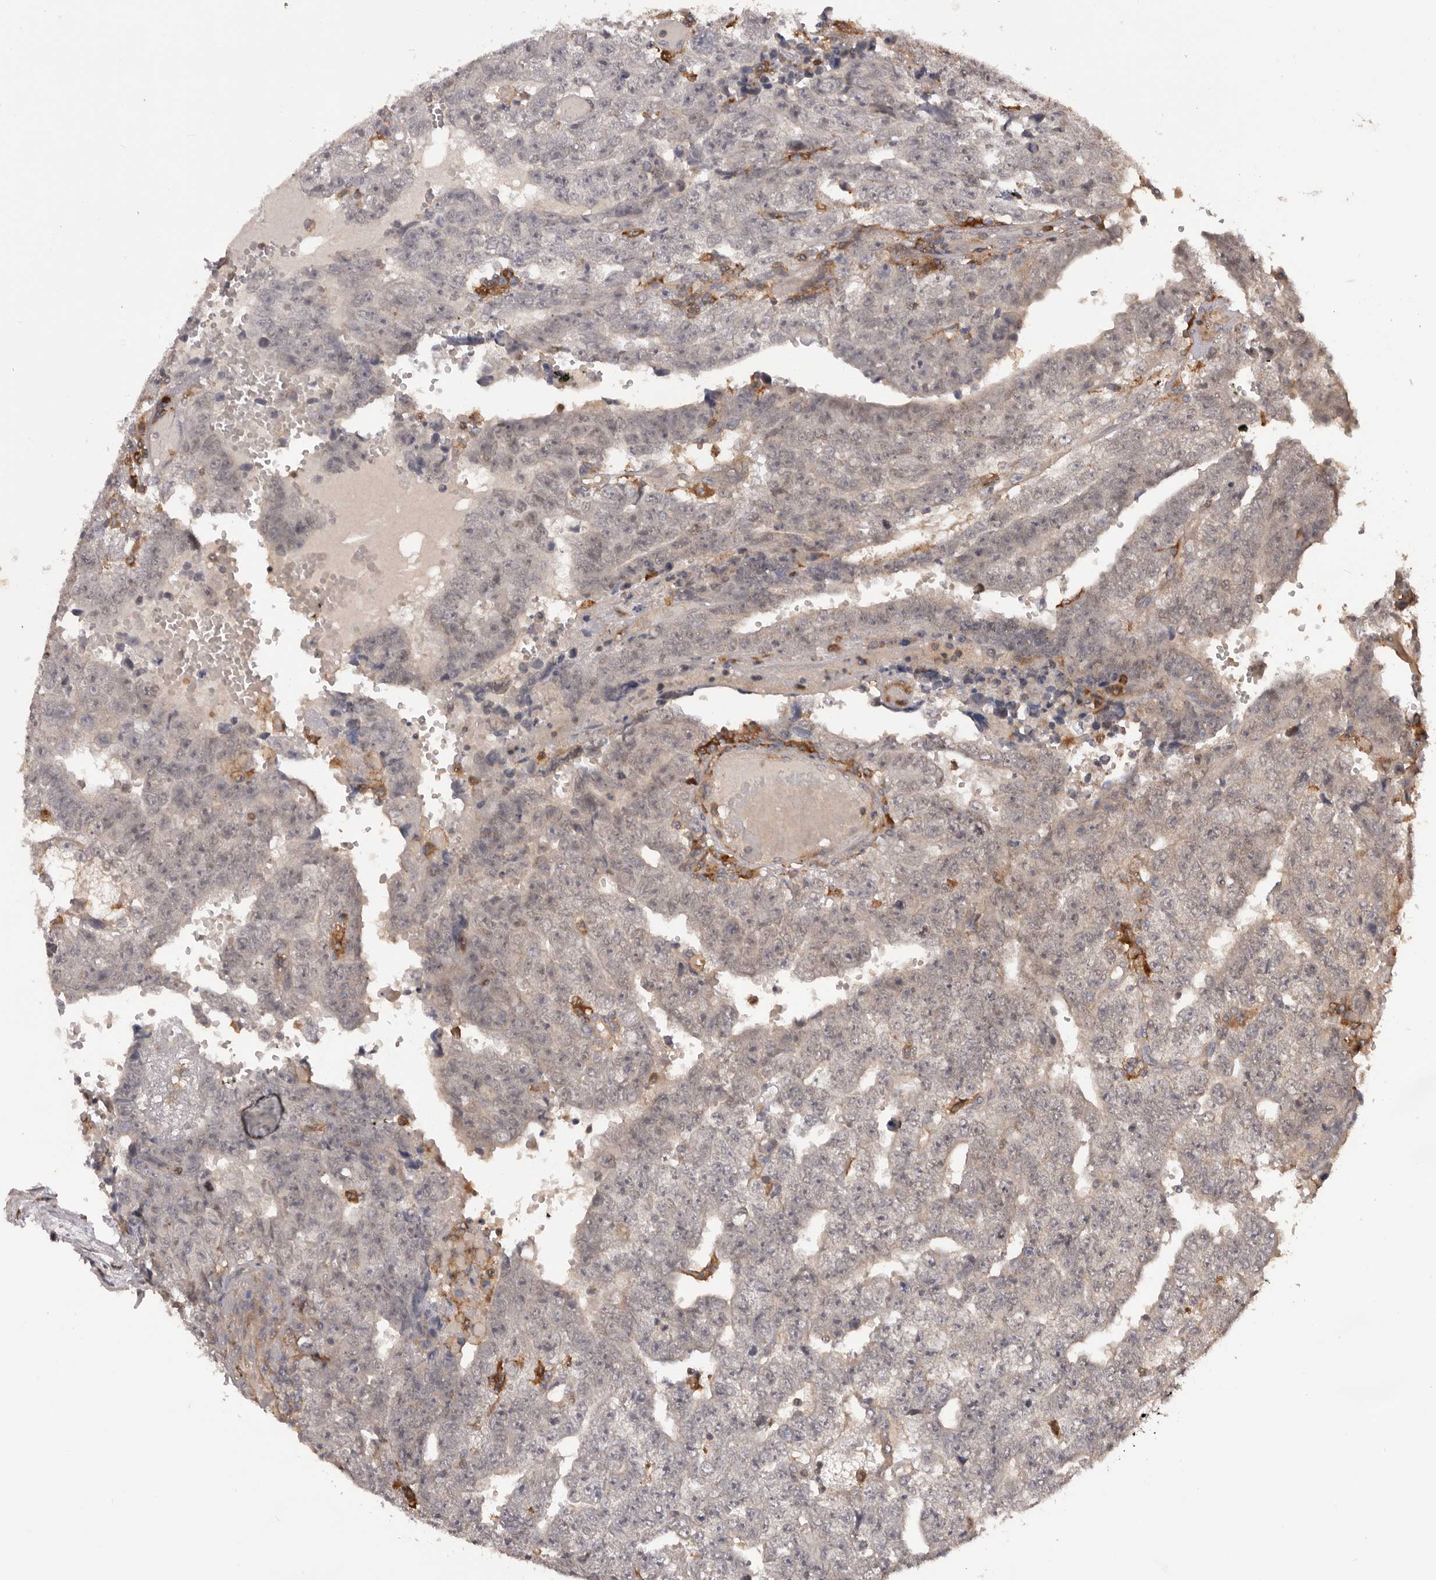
{"staining": {"intensity": "negative", "quantity": "none", "location": "none"}, "tissue": "testis cancer", "cell_type": "Tumor cells", "image_type": "cancer", "snomed": [{"axis": "morphology", "description": "Carcinoma, Embryonal, NOS"}, {"axis": "topography", "description": "Testis"}], "caption": "Protein analysis of testis cancer (embryonal carcinoma) demonstrates no significant positivity in tumor cells.", "gene": "GLIPR2", "patient": {"sex": "male", "age": 25}}